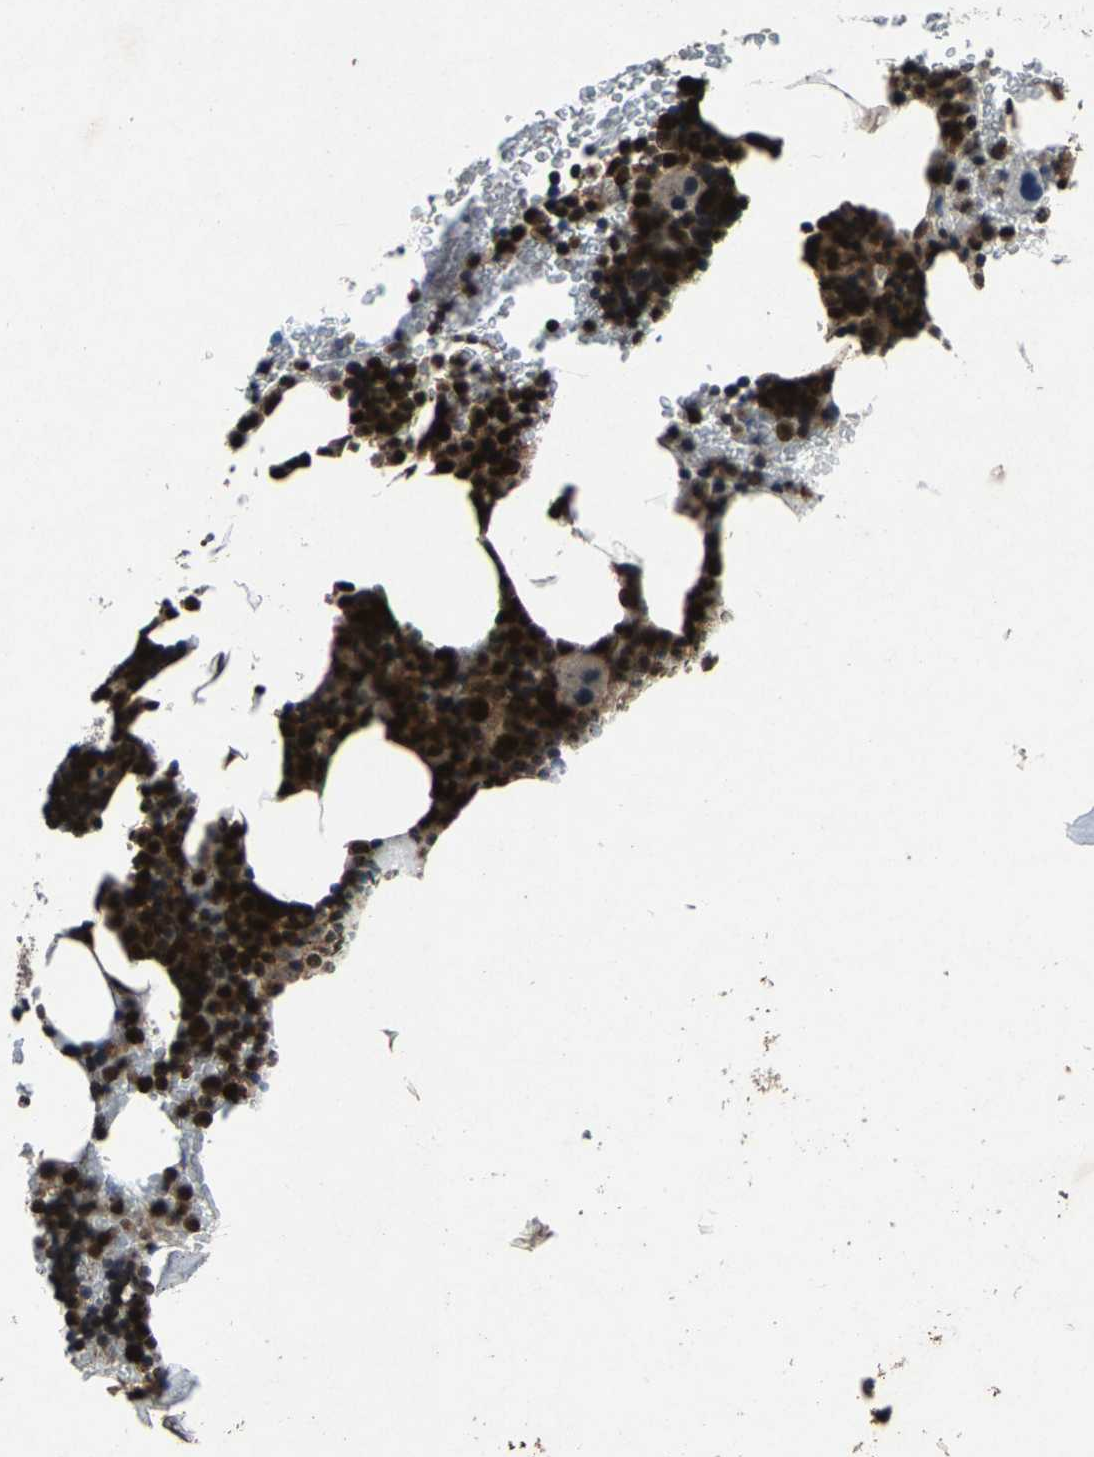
{"staining": {"intensity": "strong", "quantity": ">75%", "location": "cytoplasmic/membranous,nuclear"}, "tissue": "bone marrow", "cell_type": "Hematopoietic cells", "image_type": "normal", "snomed": [{"axis": "morphology", "description": "Normal tissue, NOS"}, {"axis": "morphology", "description": "Inflammation, NOS"}, {"axis": "topography", "description": "Bone marrow"}], "caption": "A photomicrograph showing strong cytoplasmic/membranous,nuclear staining in about >75% of hematopoietic cells in unremarkable bone marrow, as visualized by brown immunohistochemical staining.", "gene": "ATXN3", "patient": {"sex": "female", "age": 70}}